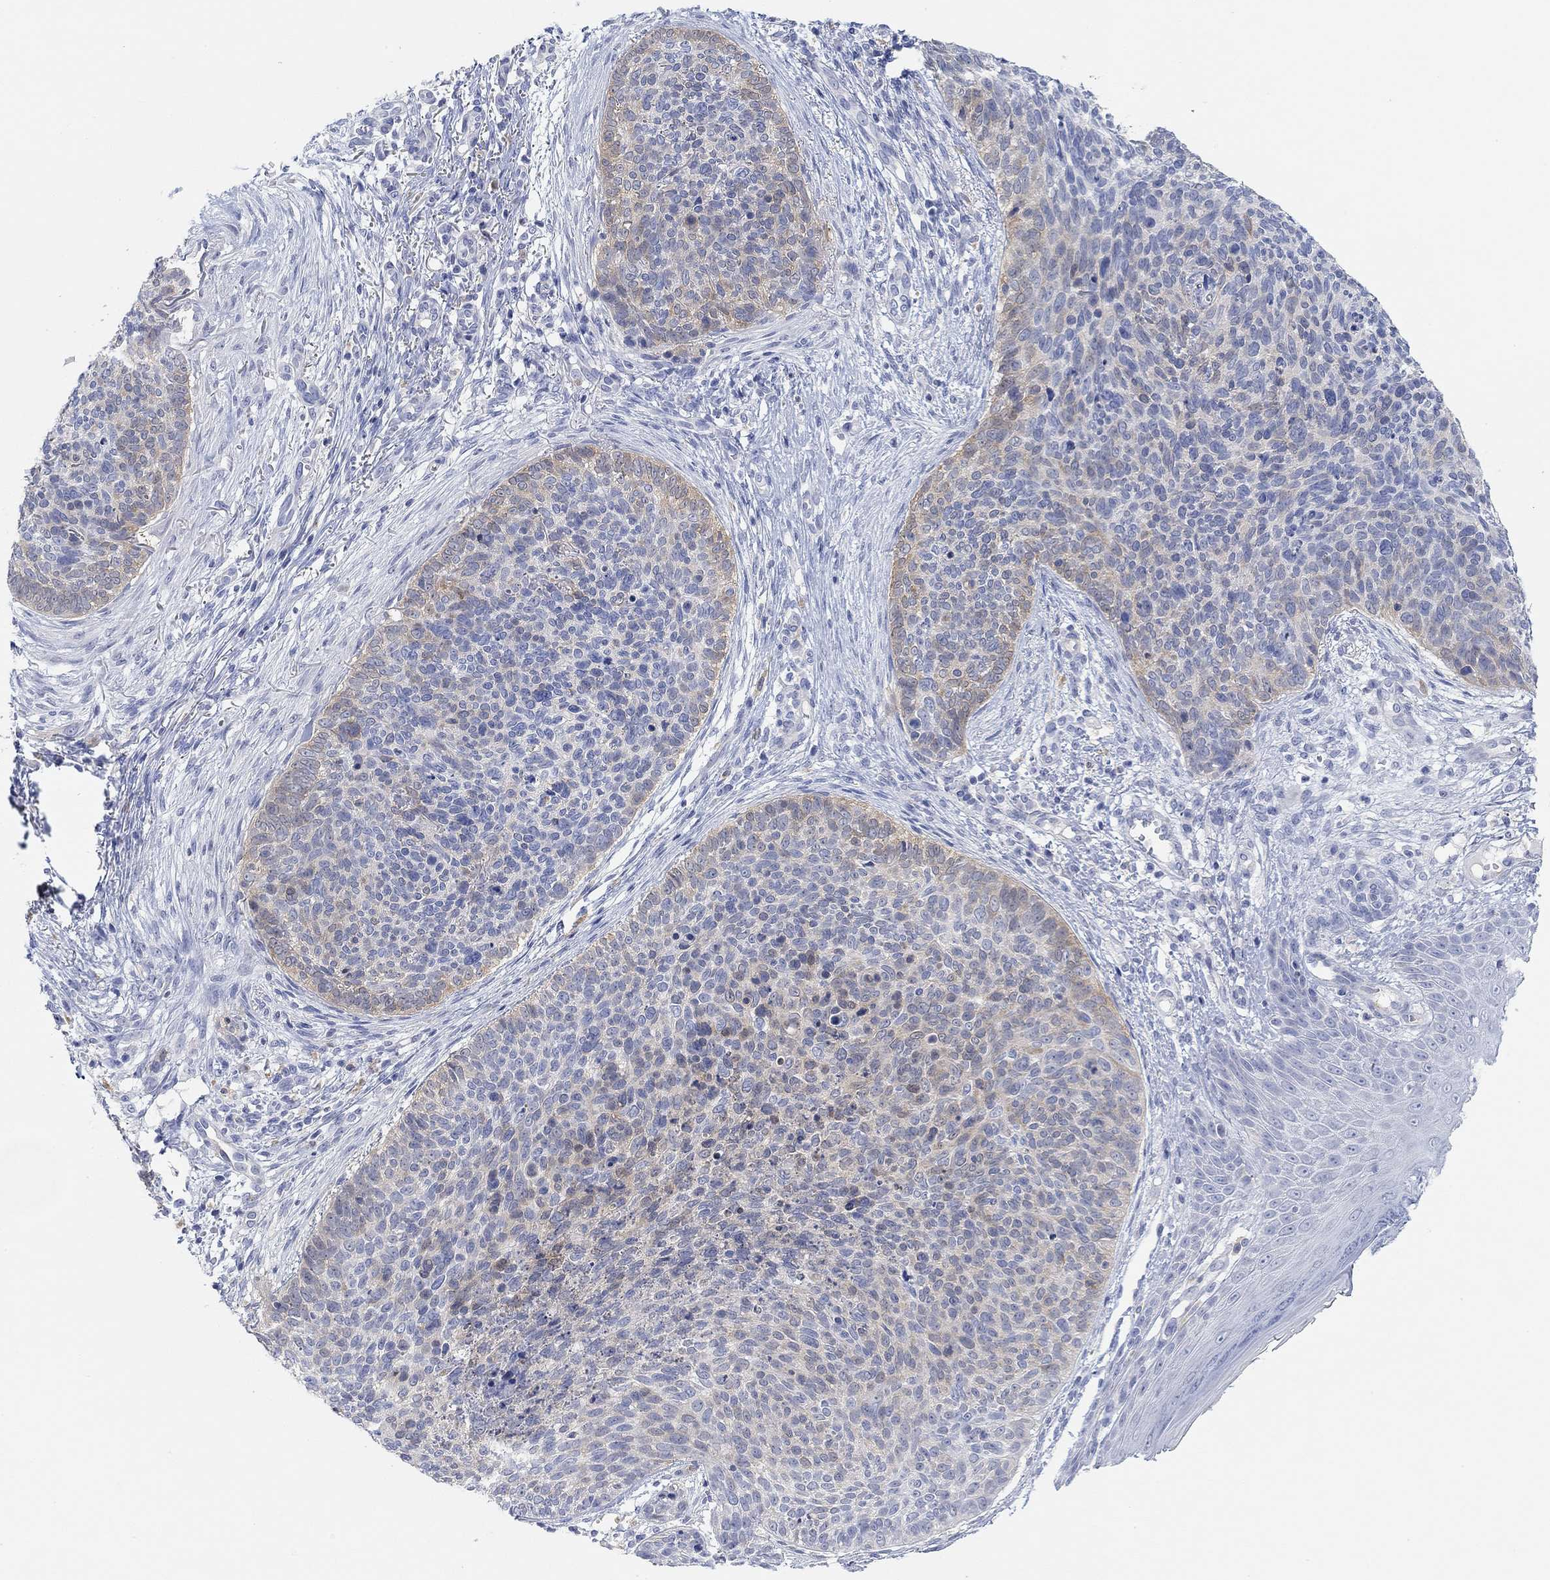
{"staining": {"intensity": "weak", "quantity": "<25%", "location": "cytoplasmic/membranous"}, "tissue": "skin cancer", "cell_type": "Tumor cells", "image_type": "cancer", "snomed": [{"axis": "morphology", "description": "Basal cell carcinoma"}, {"axis": "topography", "description": "Skin"}], "caption": "This is a photomicrograph of immunohistochemistry staining of skin cancer (basal cell carcinoma), which shows no expression in tumor cells.", "gene": "VAT1L", "patient": {"sex": "male", "age": 64}}